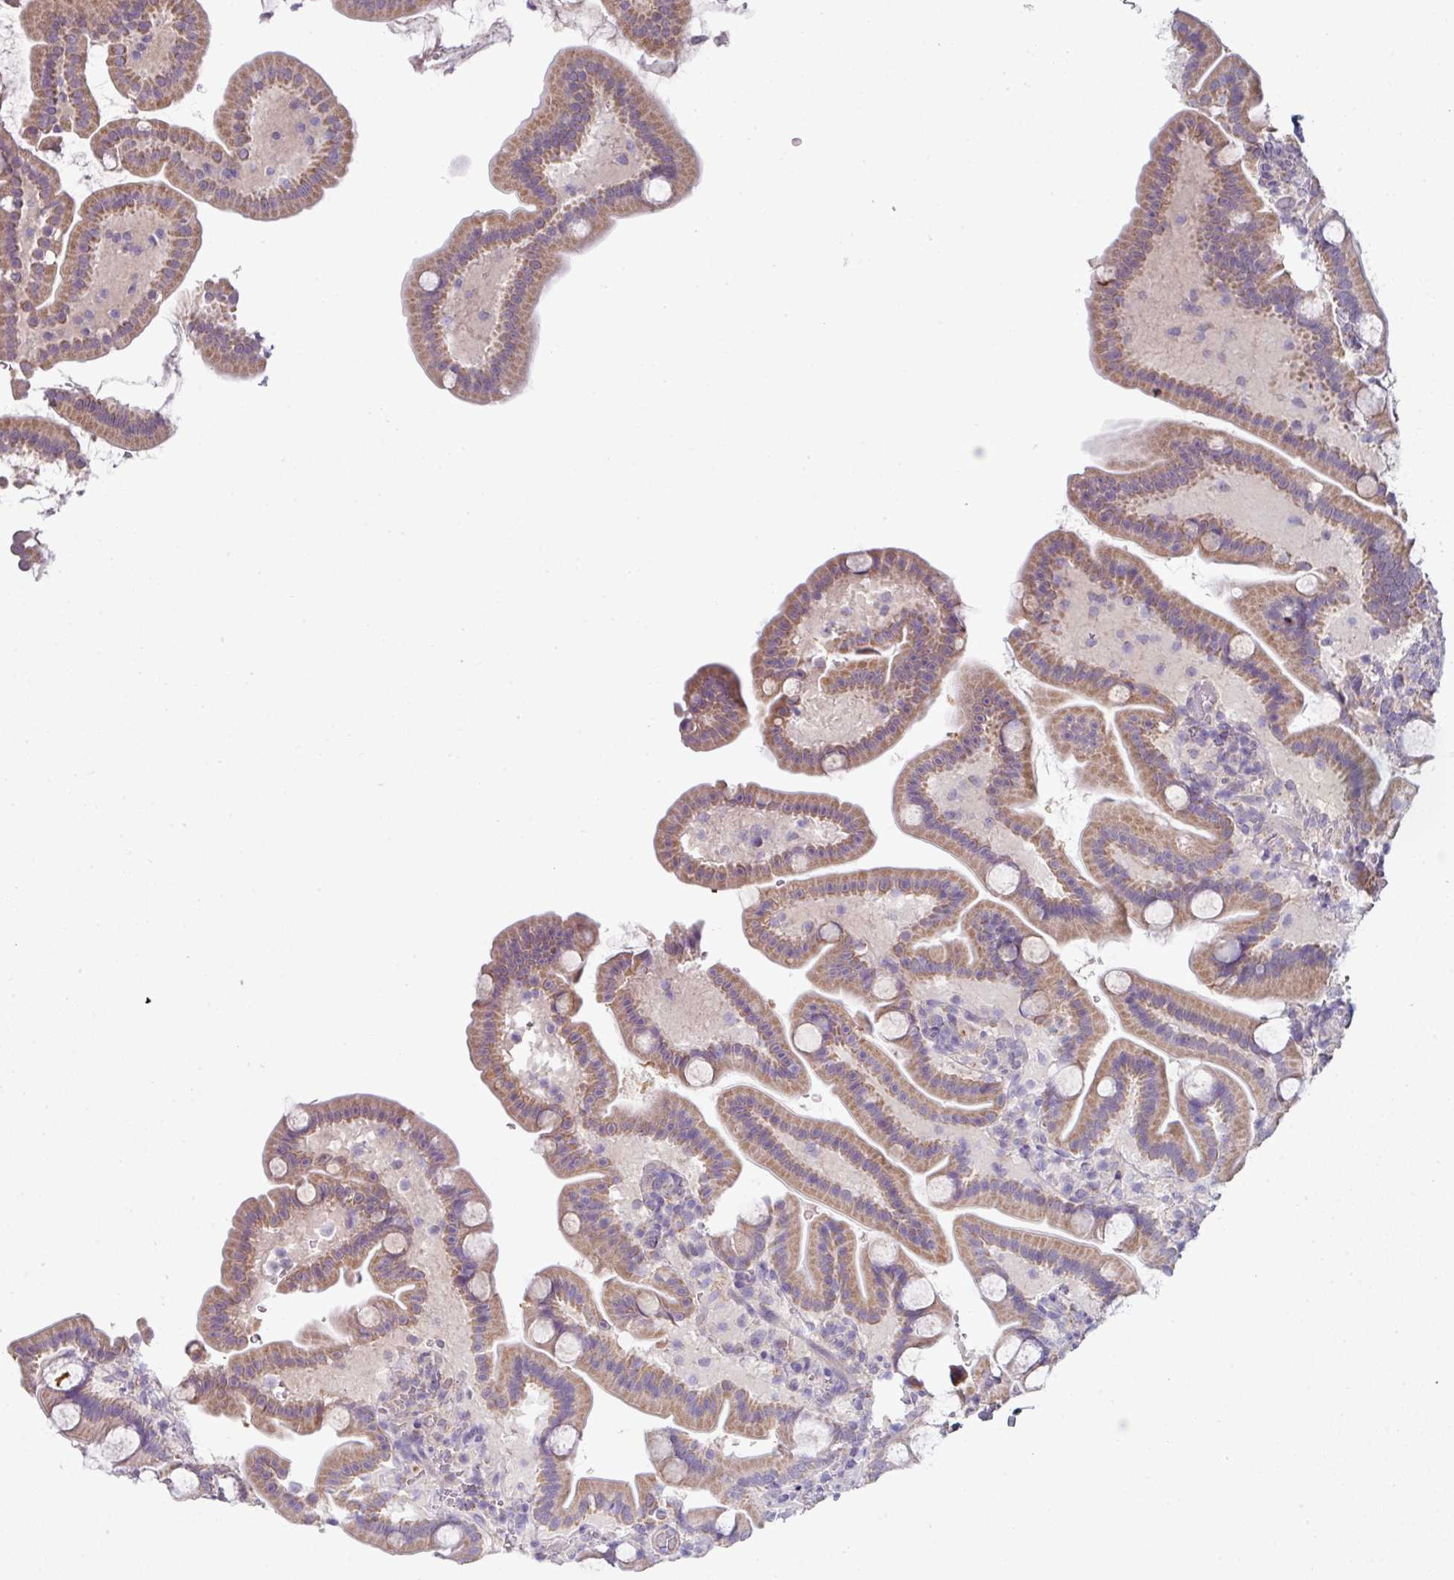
{"staining": {"intensity": "moderate", "quantity": ">75%", "location": "cytoplasmic/membranous"}, "tissue": "duodenum", "cell_type": "Glandular cells", "image_type": "normal", "snomed": [{"axis": "morphology", "description": "Normal tissue, NOS"}, {"axis": "topography", "description": "Duodenum"}], "caption": "Duodenum stained with IHC exhibits moderate cytoplasmic/membranous positivity in about >75% of glandular cells. The staining was performed using DAB to visualize the protein expression in brown, while the nuclei were stained in blue with hematoxylin (Magnification: 20x).", "gene": "LRRC9", "patient": {"sex": "male", "age": 55}}